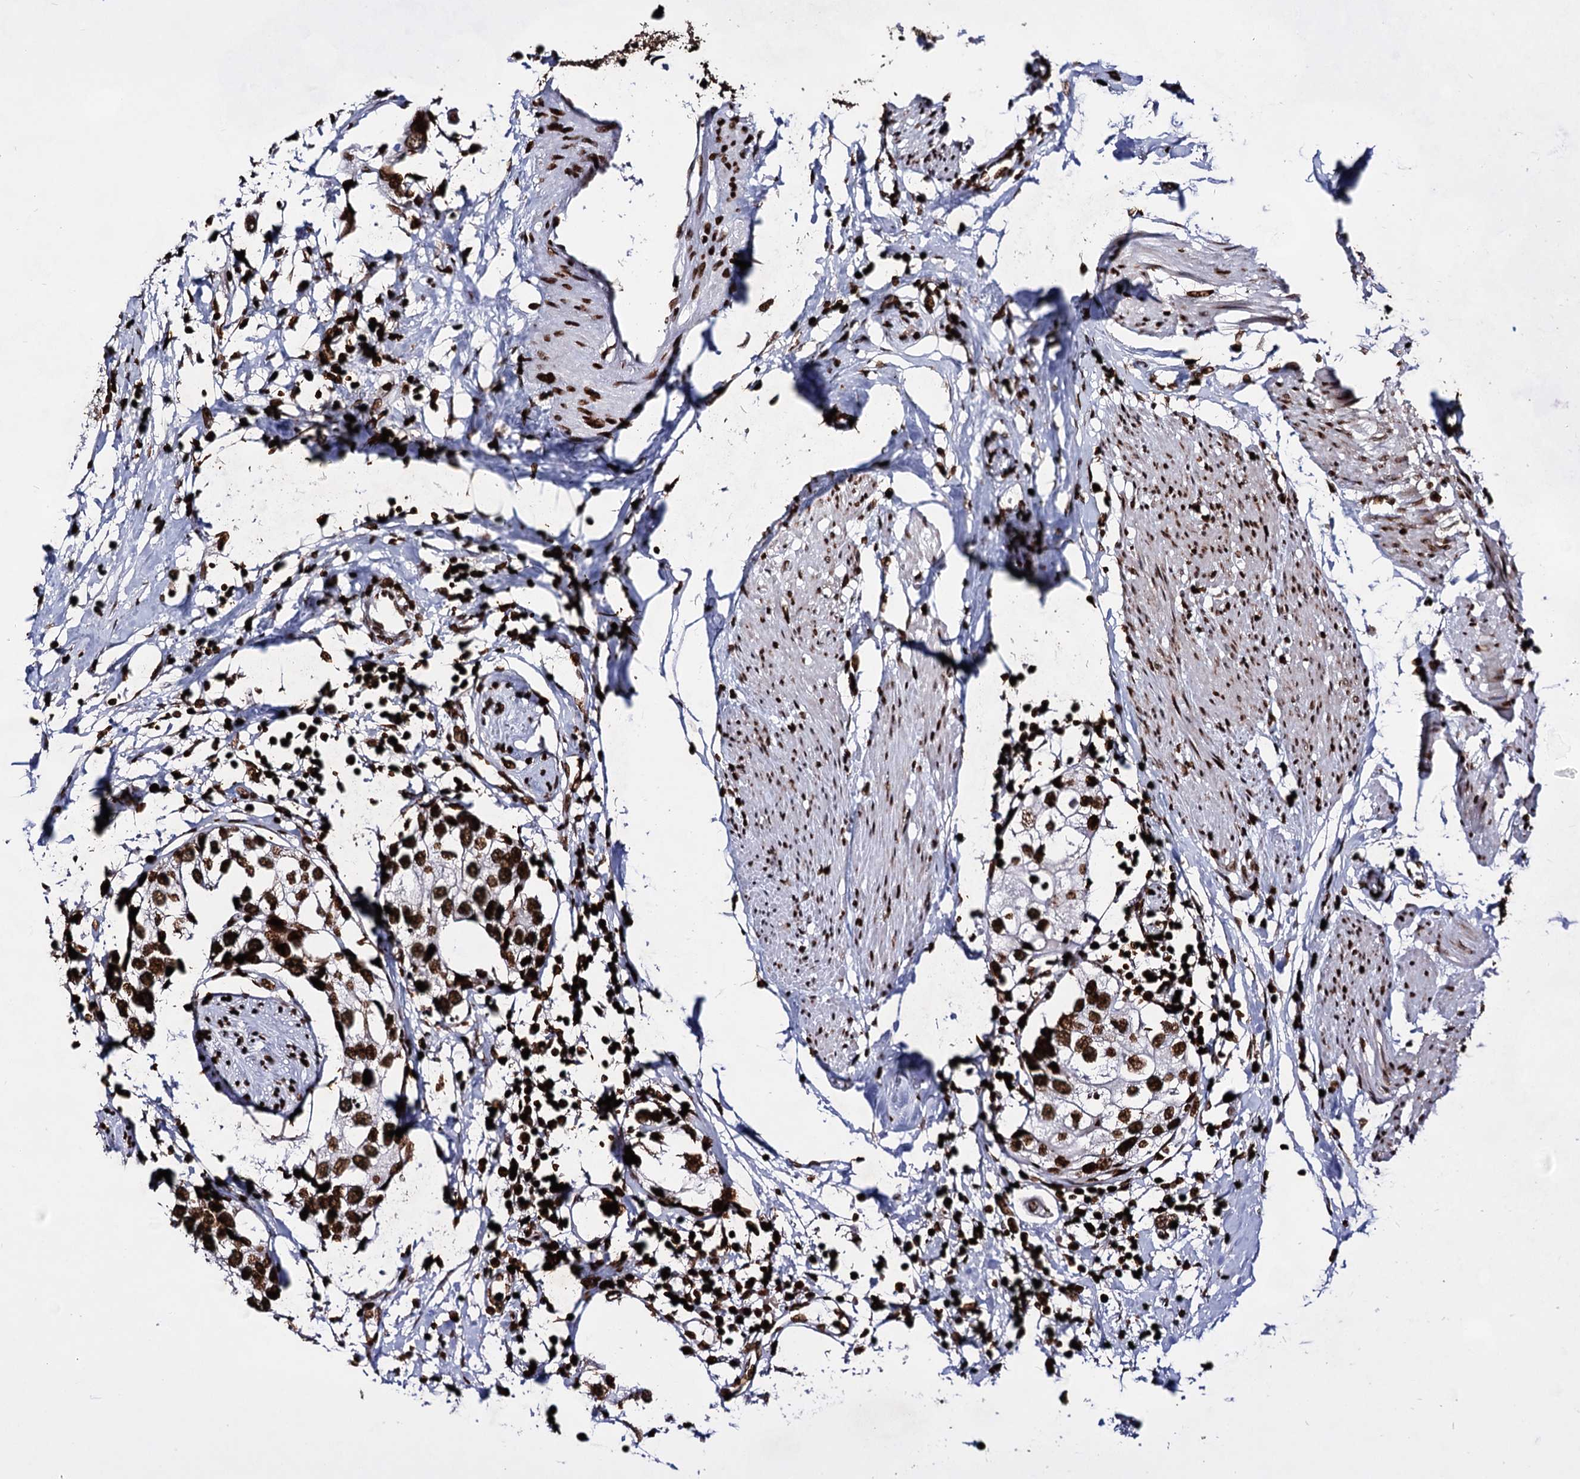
{"staining": {"intensity": "strong", "quantity": ">75%", "location": "nuclear"}, "tissue": "urothelial cancer", "cell_type": "Tumor cells", "image_type": "cancer", "snomed": [{"axis": "morphology", "description": "Urothelial carcinoma, High grade"}, {"axis": "topography", "description": "Urinary bladder"}], "caption": "The photomicrograph shows a brown stain indicating the presence of a protein in the nuclear of tumor cells in urothelial carcinoma (high-grade).", "gene": "HMGB2", "patient": {"sex": "male", "age": 64}}